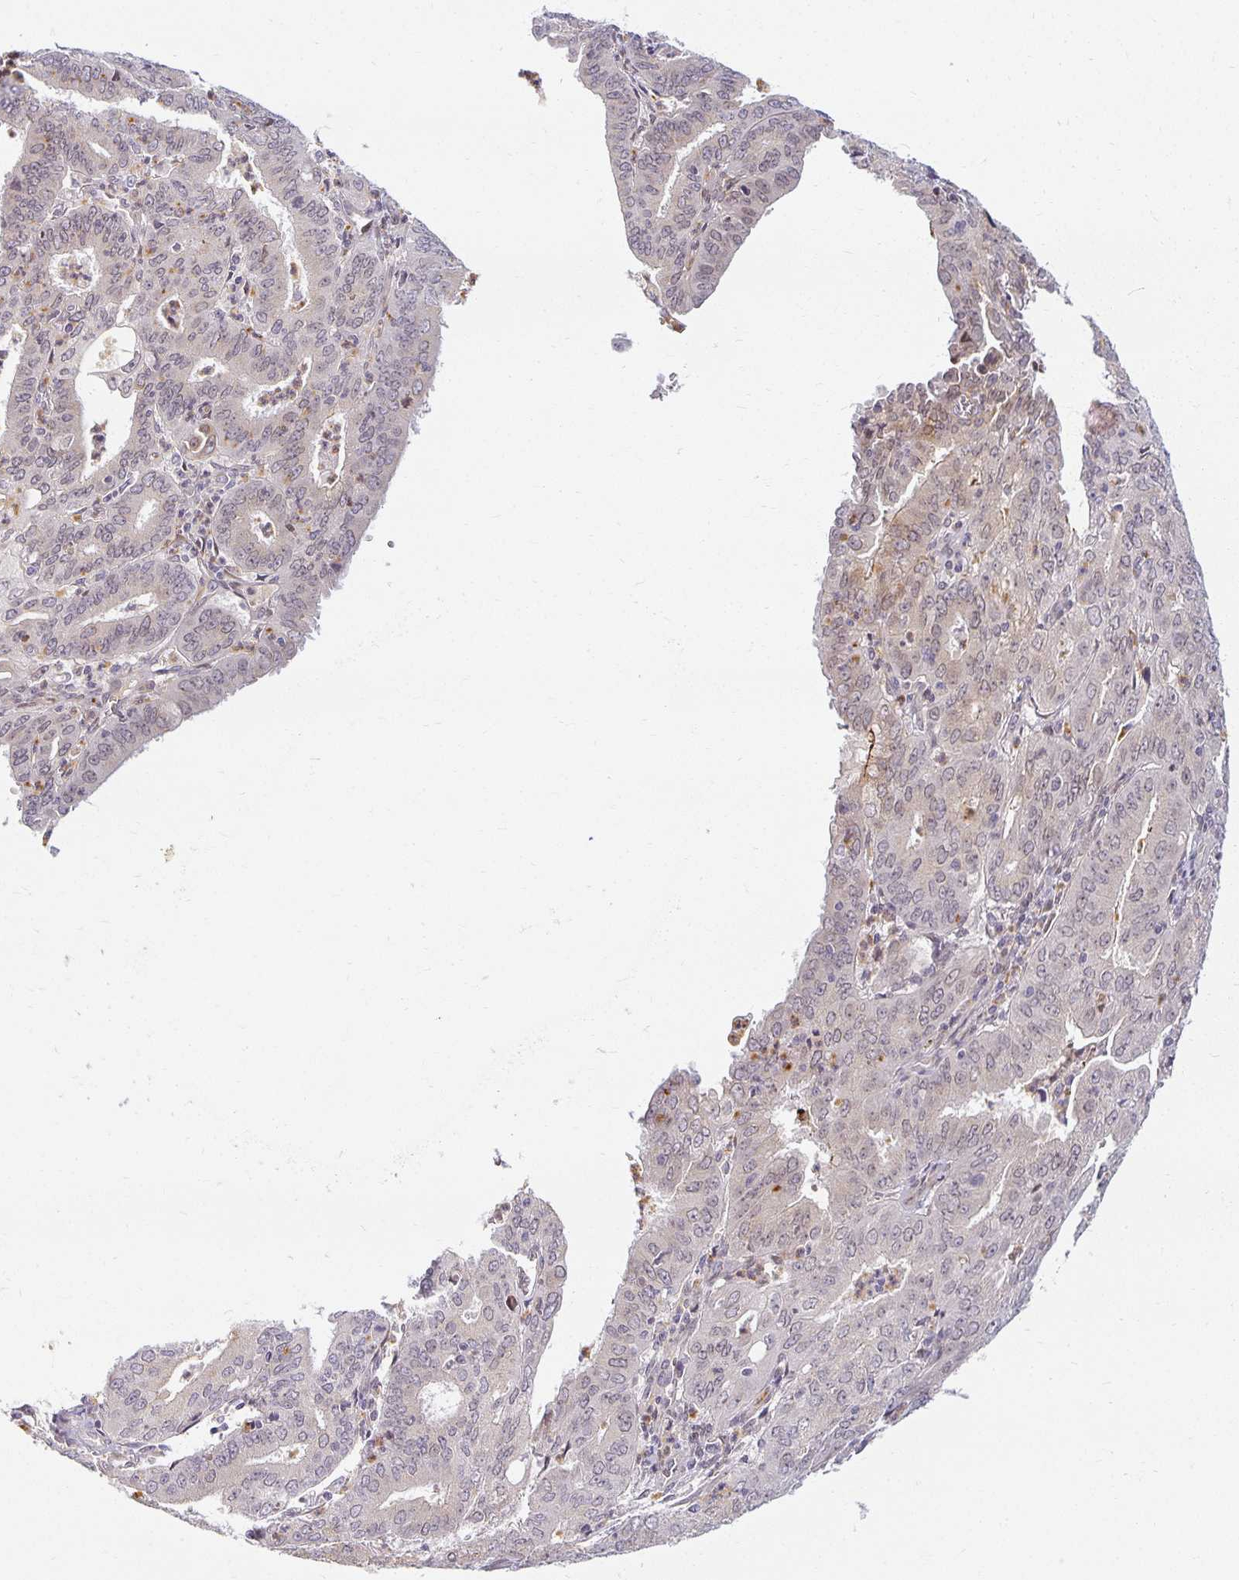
{"staining": {"intensity": "weak", "quantity": "25%-75%", "location": "cytoplasmic/membranous,nuclear"}, "tissue": "cervical cancer", "cell_type": "Tumor cells", "image_type": "cancer", "snomed": [{"axis": "morphology", "description": "Adenocarcinoma, NOS"}, {"axis": "topography", "description": "Cervix"}], "caption": "Immunohistochemistry (IHC) (DAB (3,3'-diaminobenzidine)) staining of cervical cancer (adenocarcinoma) displays weak cytoplasmic/membranous and nuclear protein expression in about 25%-75% of tumor cells. Nuclei are stained in blue.", "gene": "EHF", "patient": {"sex": "female", "age": 56}}